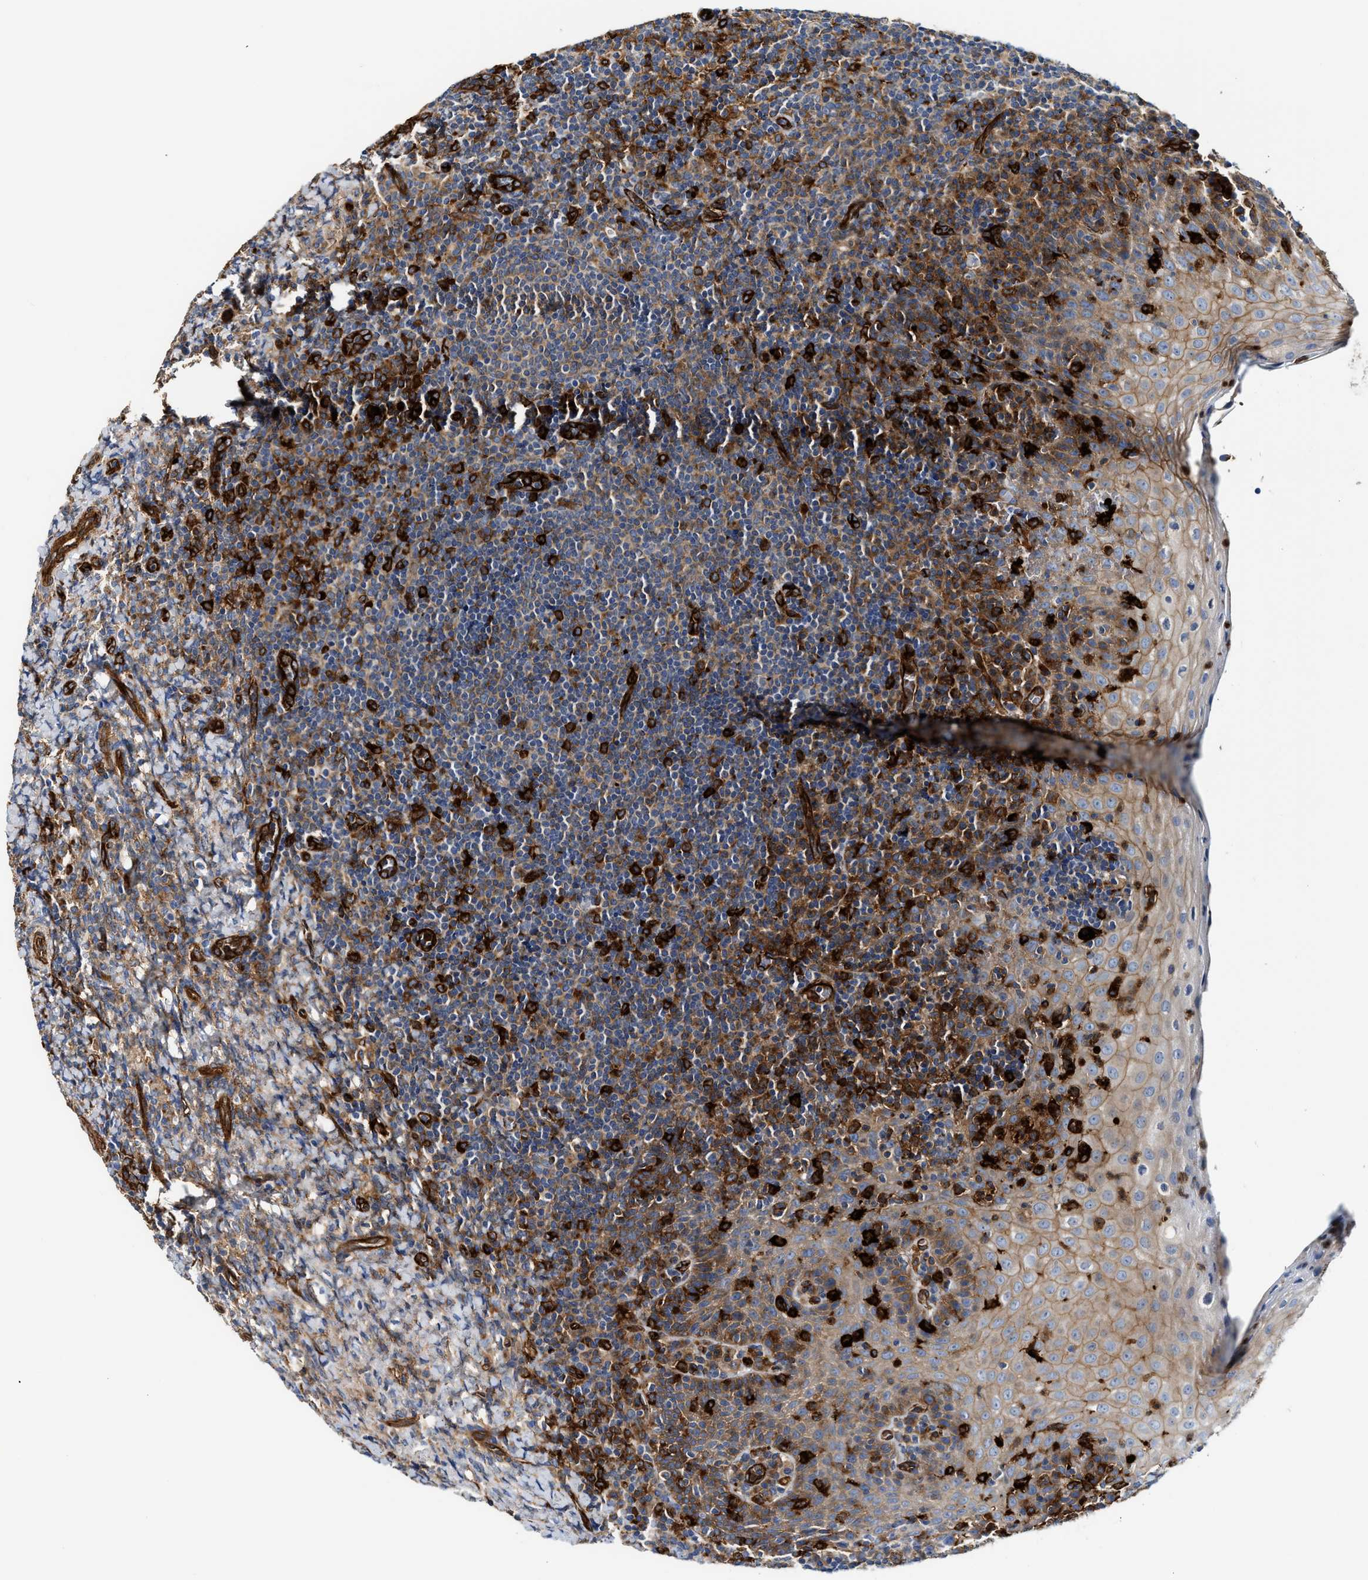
{"staining": {"intensity": "moderate", "quantity": "25%-75%", "location": "cytoplasmic/membranous"}, "tissue": "tonsil", "cell_type": "Germinal center cells", "image_type": "normal", "snomed": [{"axis": "morphology", "description": "Normal tissue, NOS"}, {"axis": "topography", "description": "Tonsil"}], "caption": "Immunohistochemistry (IHC) photomicrograph of unremarkable tonsil stained for a protein (brown), which exhibits medium levels of moderate cytoplasmic/membranous positivity in approximately 25%-75% of germinal center cells.", "gene": "HIP1", "patient": {"sex": "male", "age": 37}}